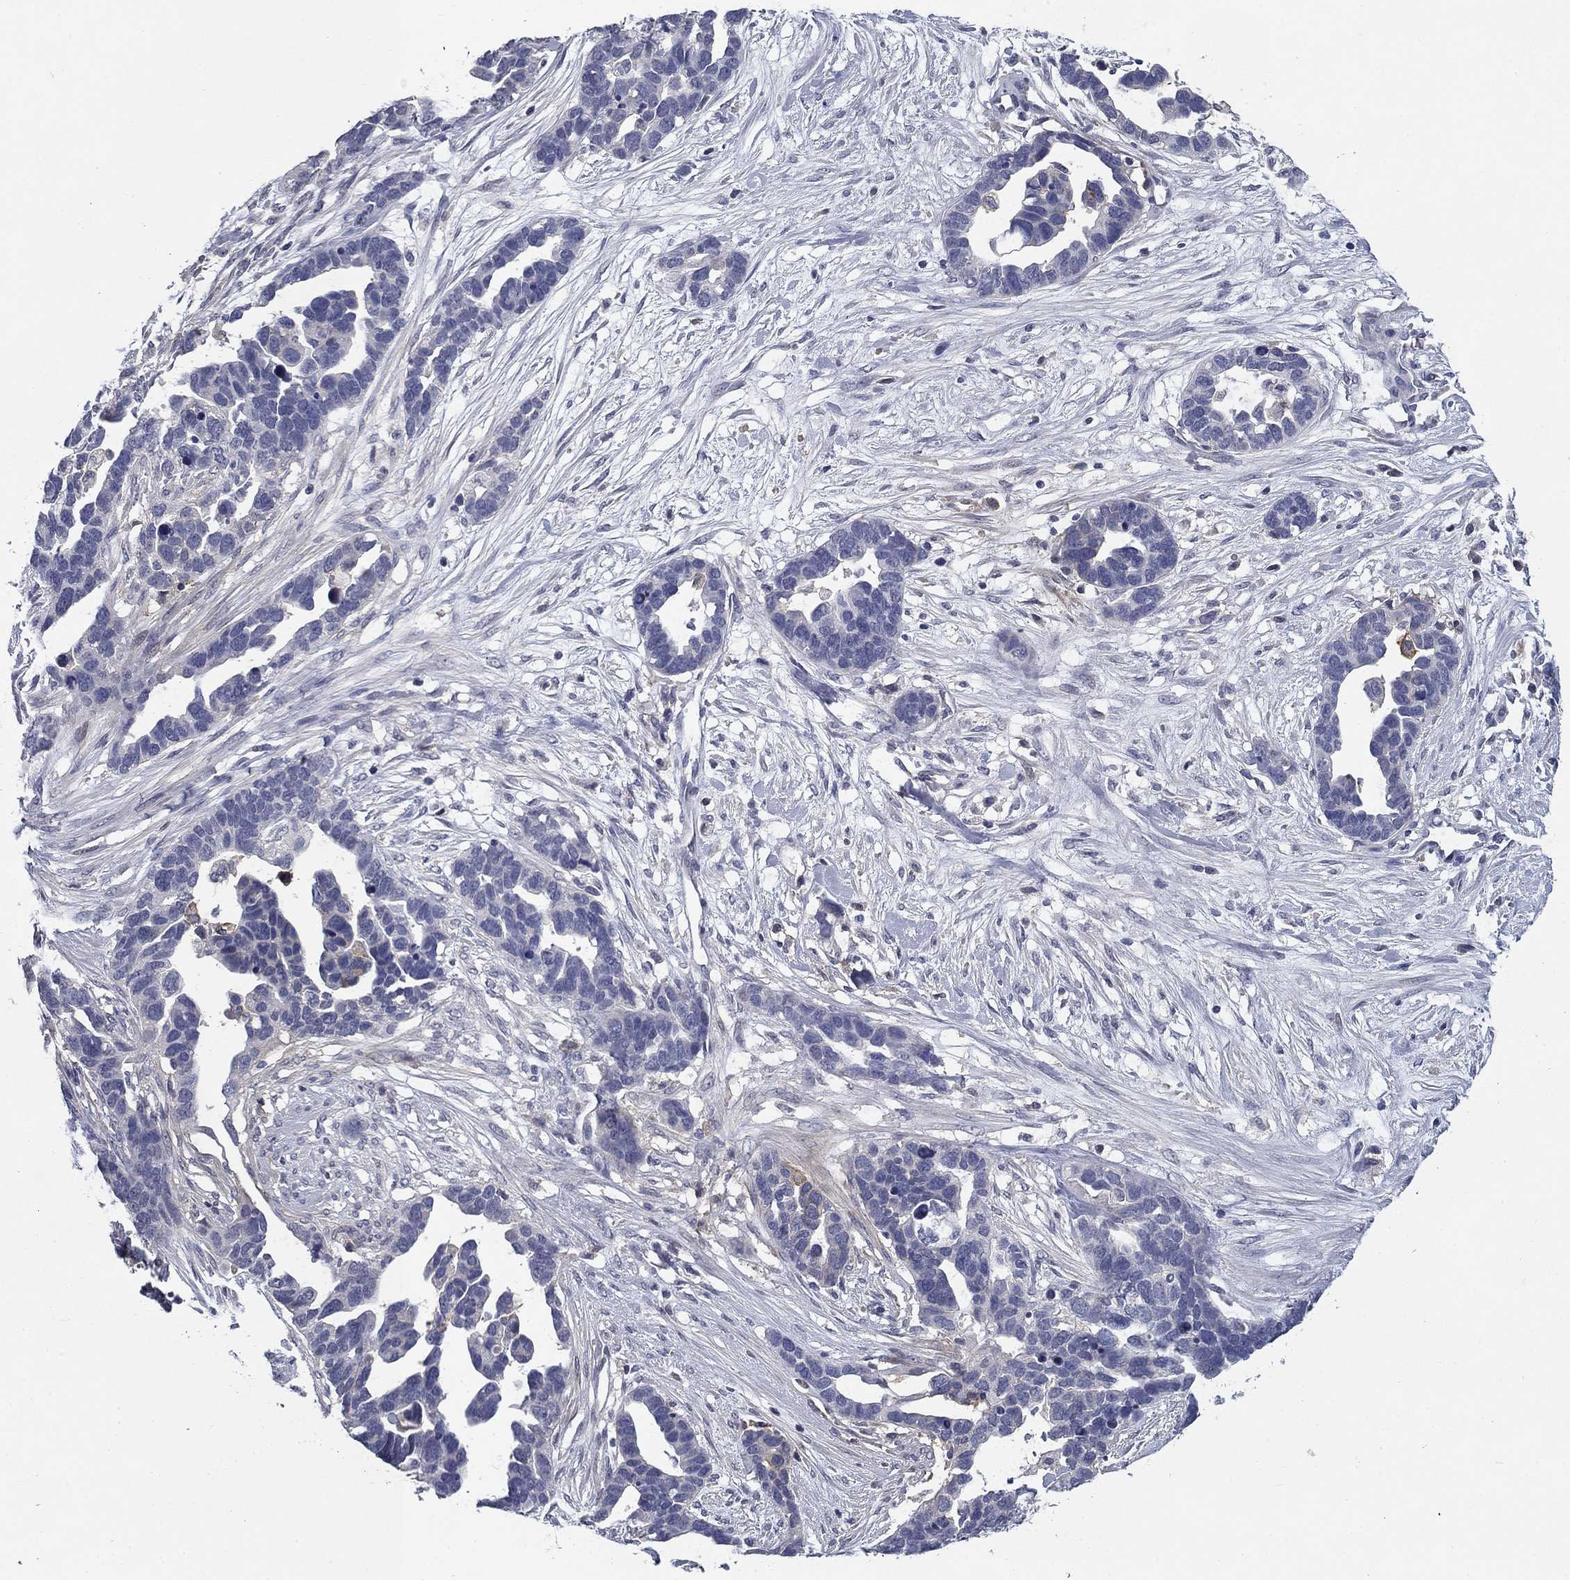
{"staining": {"intensity": "negative", "quantity": "none", "location": "none"}, "tissue": "ovarian cancer", "cell_type": "Tumor cells", "image_type": "cancer", "snomed": [{"axis": "morphology", "description": "Cystadenocarcinoma, serous, NOS"}, {"axis": "topography", "description": "Ovary"}], "caption": "The IHC image has no significant positivity in tumor cells of ovarian cancer tissue.", "gene": "CD274", "patient": {"sex": "female", "age": 54}}